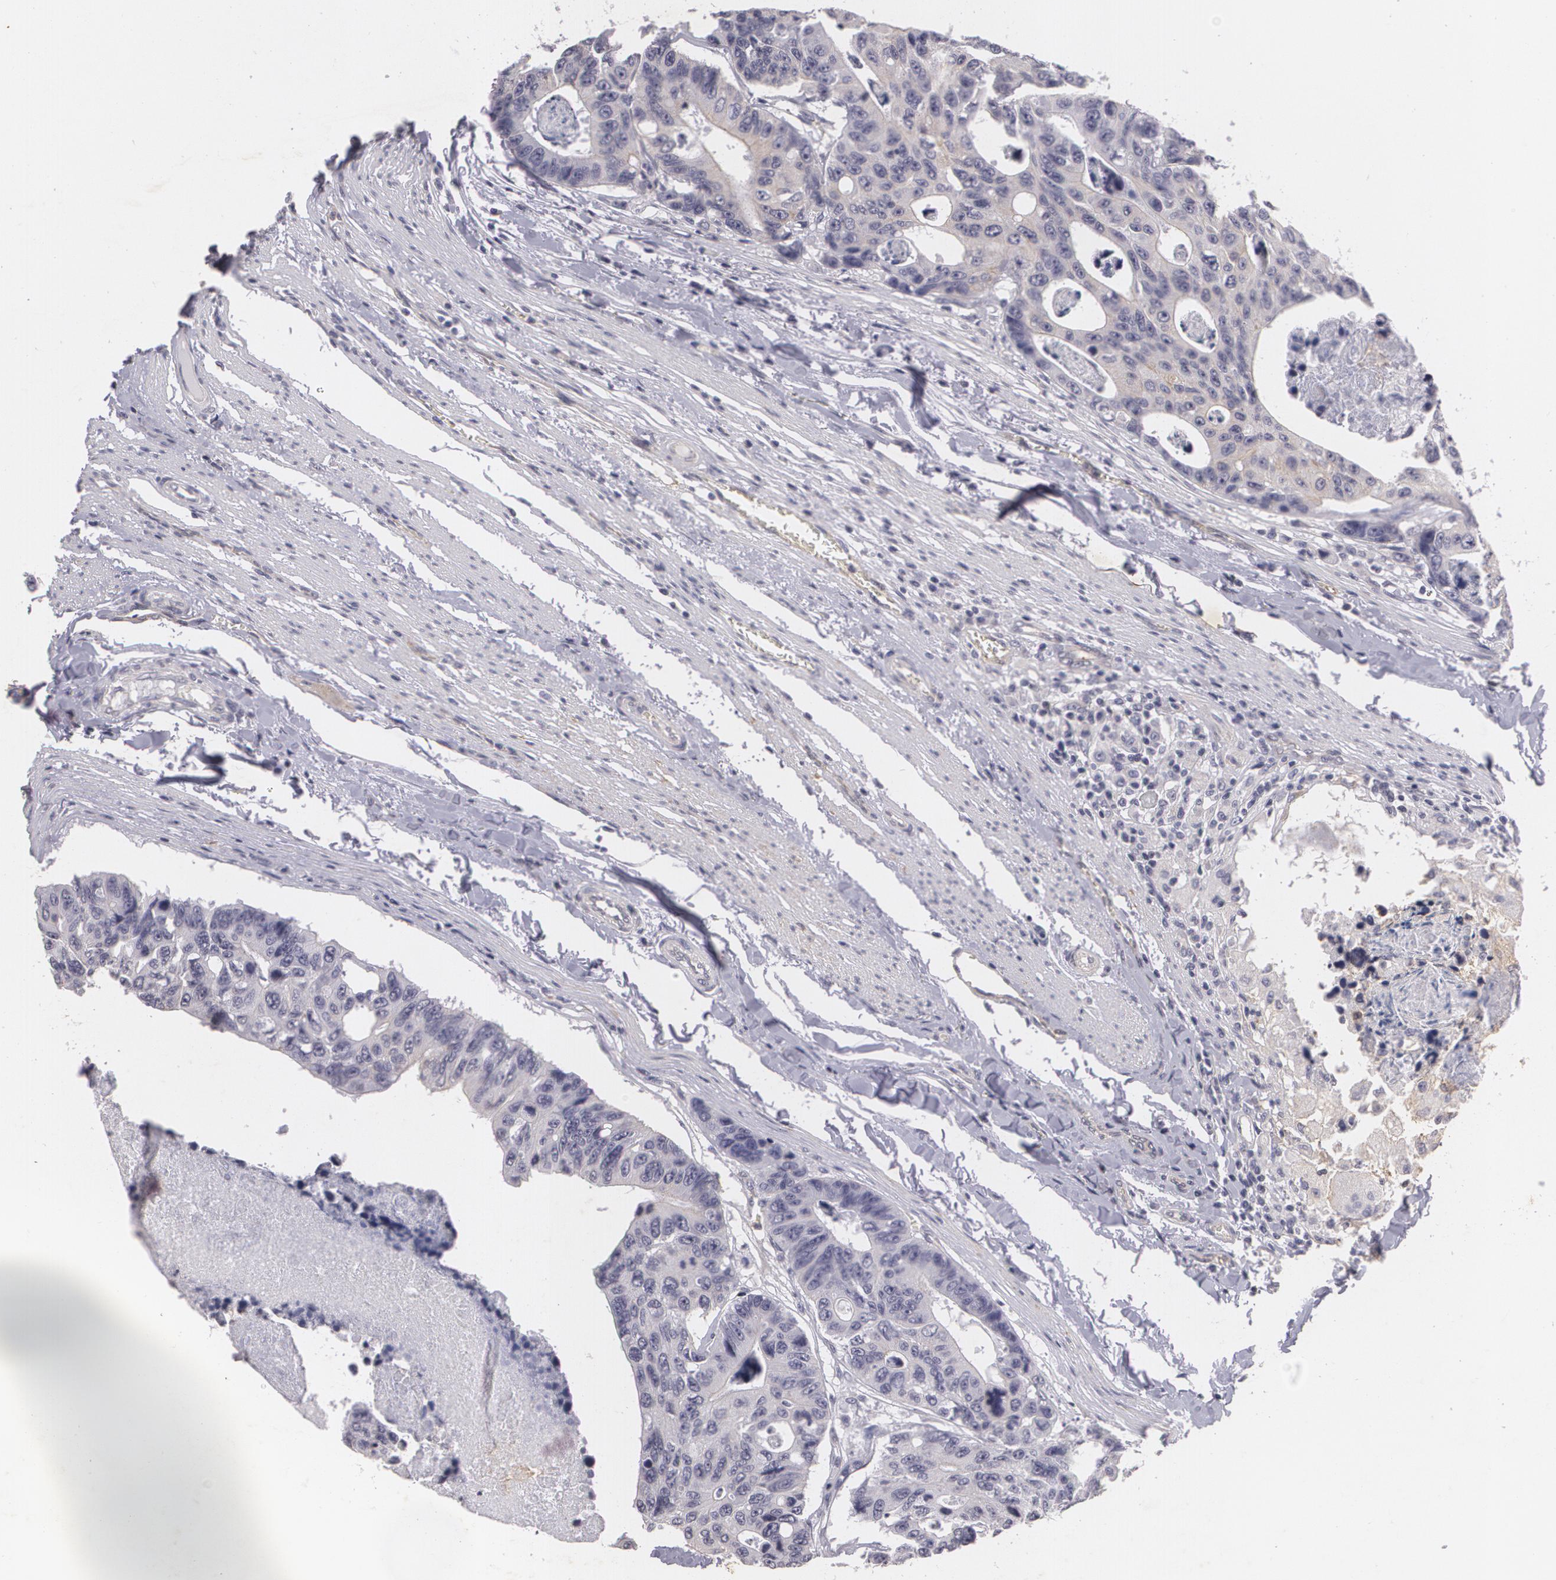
{"staining": {"intensity": "negative", "quantity": "none", "location": "none"}, "tissue": "colorectal cancer", "cell_type": "Tumor cells", "image_type": "cancer", "snomed": [{"axis": "morphology", "description": "Adenocarcinoma, NOS"}, {"axis": "topography", "description": "Colon"}], "caption": "IHC histopathology image of neoplastic tissue: human adenocarcinoma (colorectal) stained with DAB demonstrates no significant protein staining in tumor cells. Nuclei are stained in blue.", "gene": "KCNA4", "patient": {"sex": "female", "age": 86}}